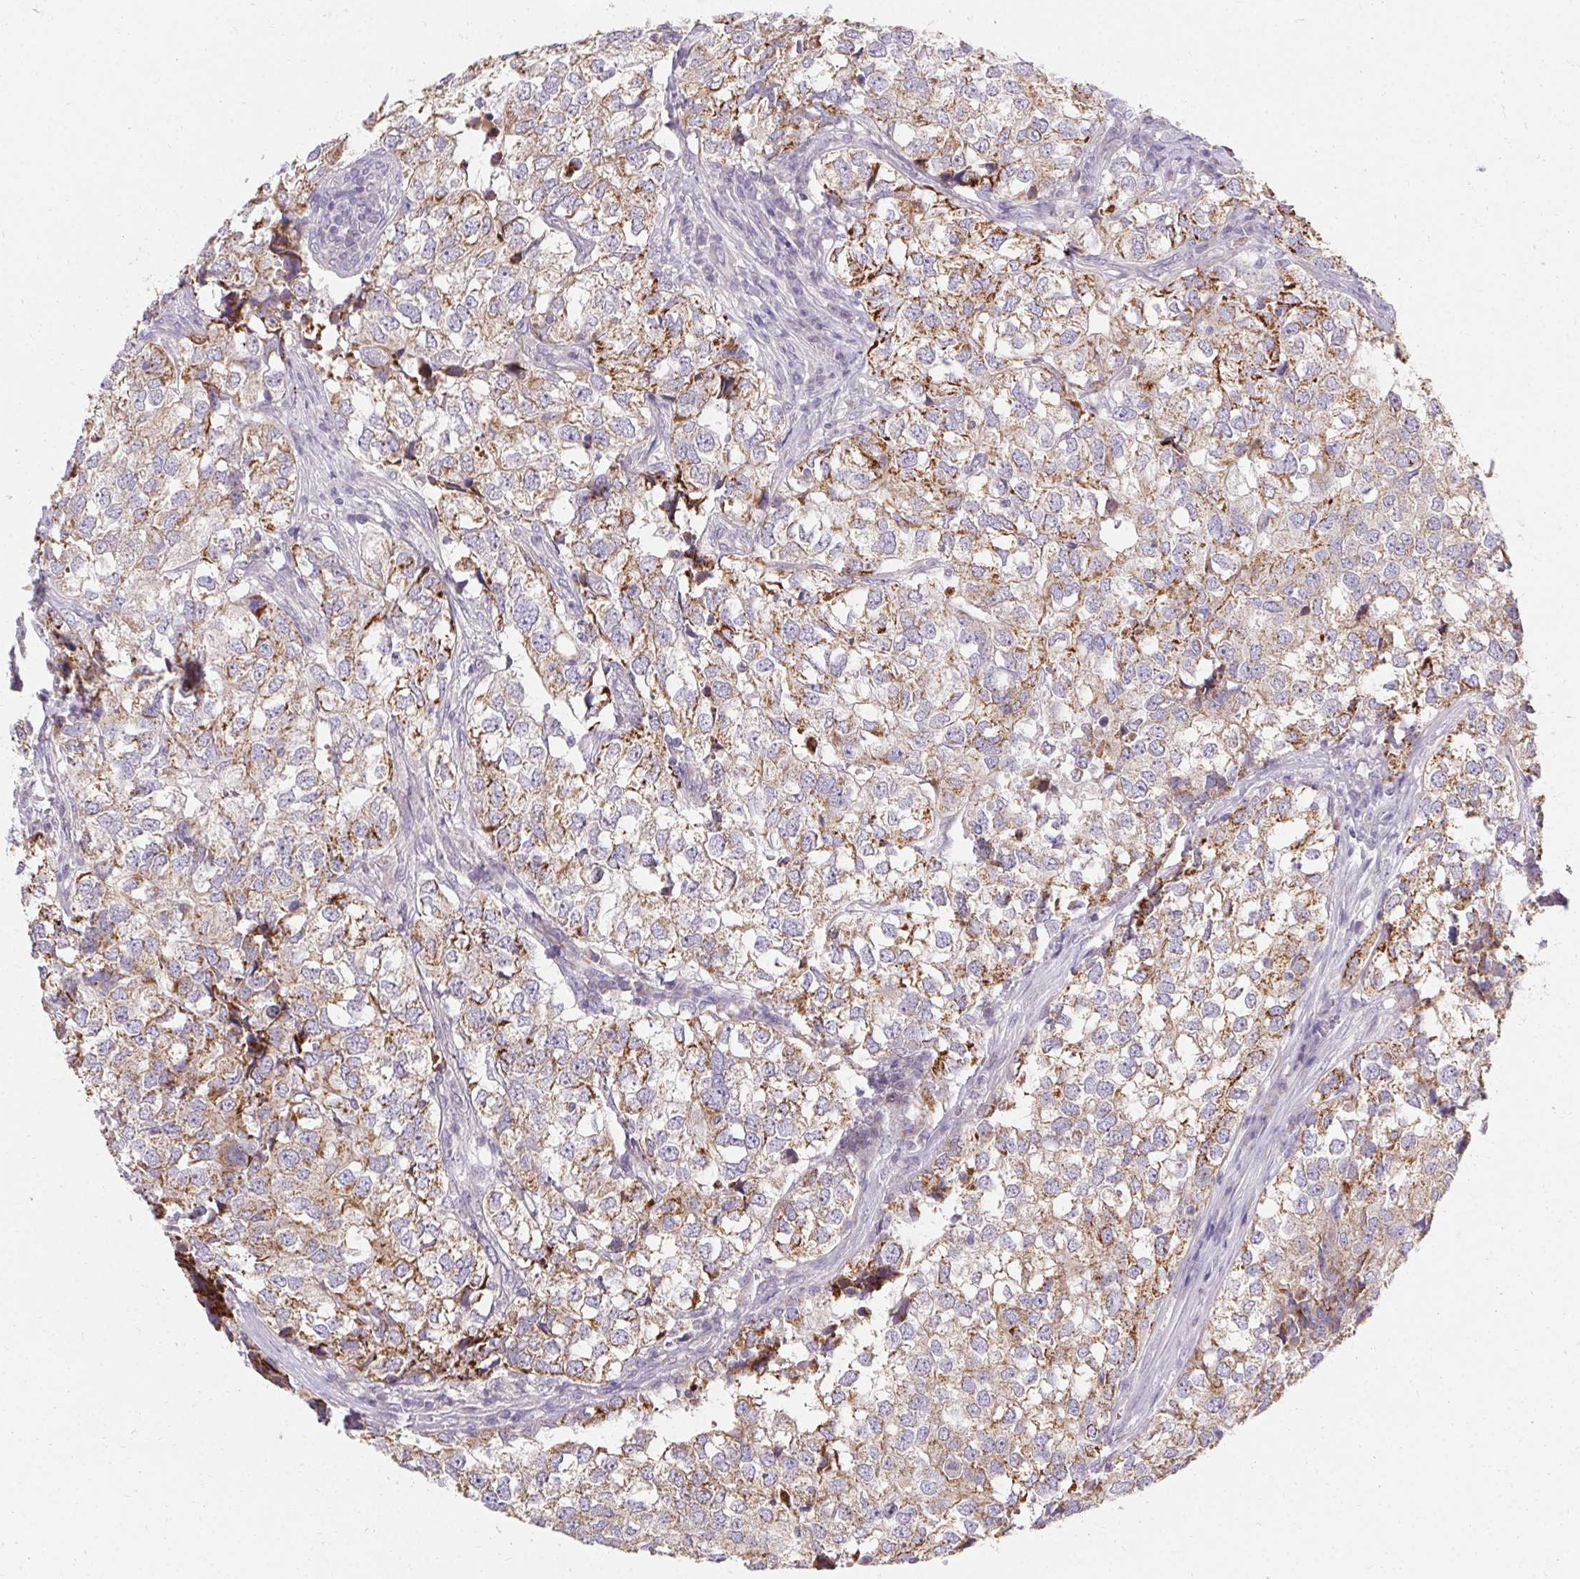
{"staining": {"intensity": "moderate", "quantity": "25%-75%", "location": "cytoplasmic/membranous"}, "tissue": "breast cancer", "cell_type": "Tumor cells", "image_type": "cancer", "snomed": [{"axis": "morphology", "description": "Duct carcinoma"}, {"axis": "topography", "description": "Breast"}], "caption": "Protein expression analysis of human breast intraductal carcinoma reveals moderate cytoplasmic/membranous staining in approximately 25%-75% of tumor cells.", "gene": "TRIP13", "patient": {"sex": "female", "age": 30}}